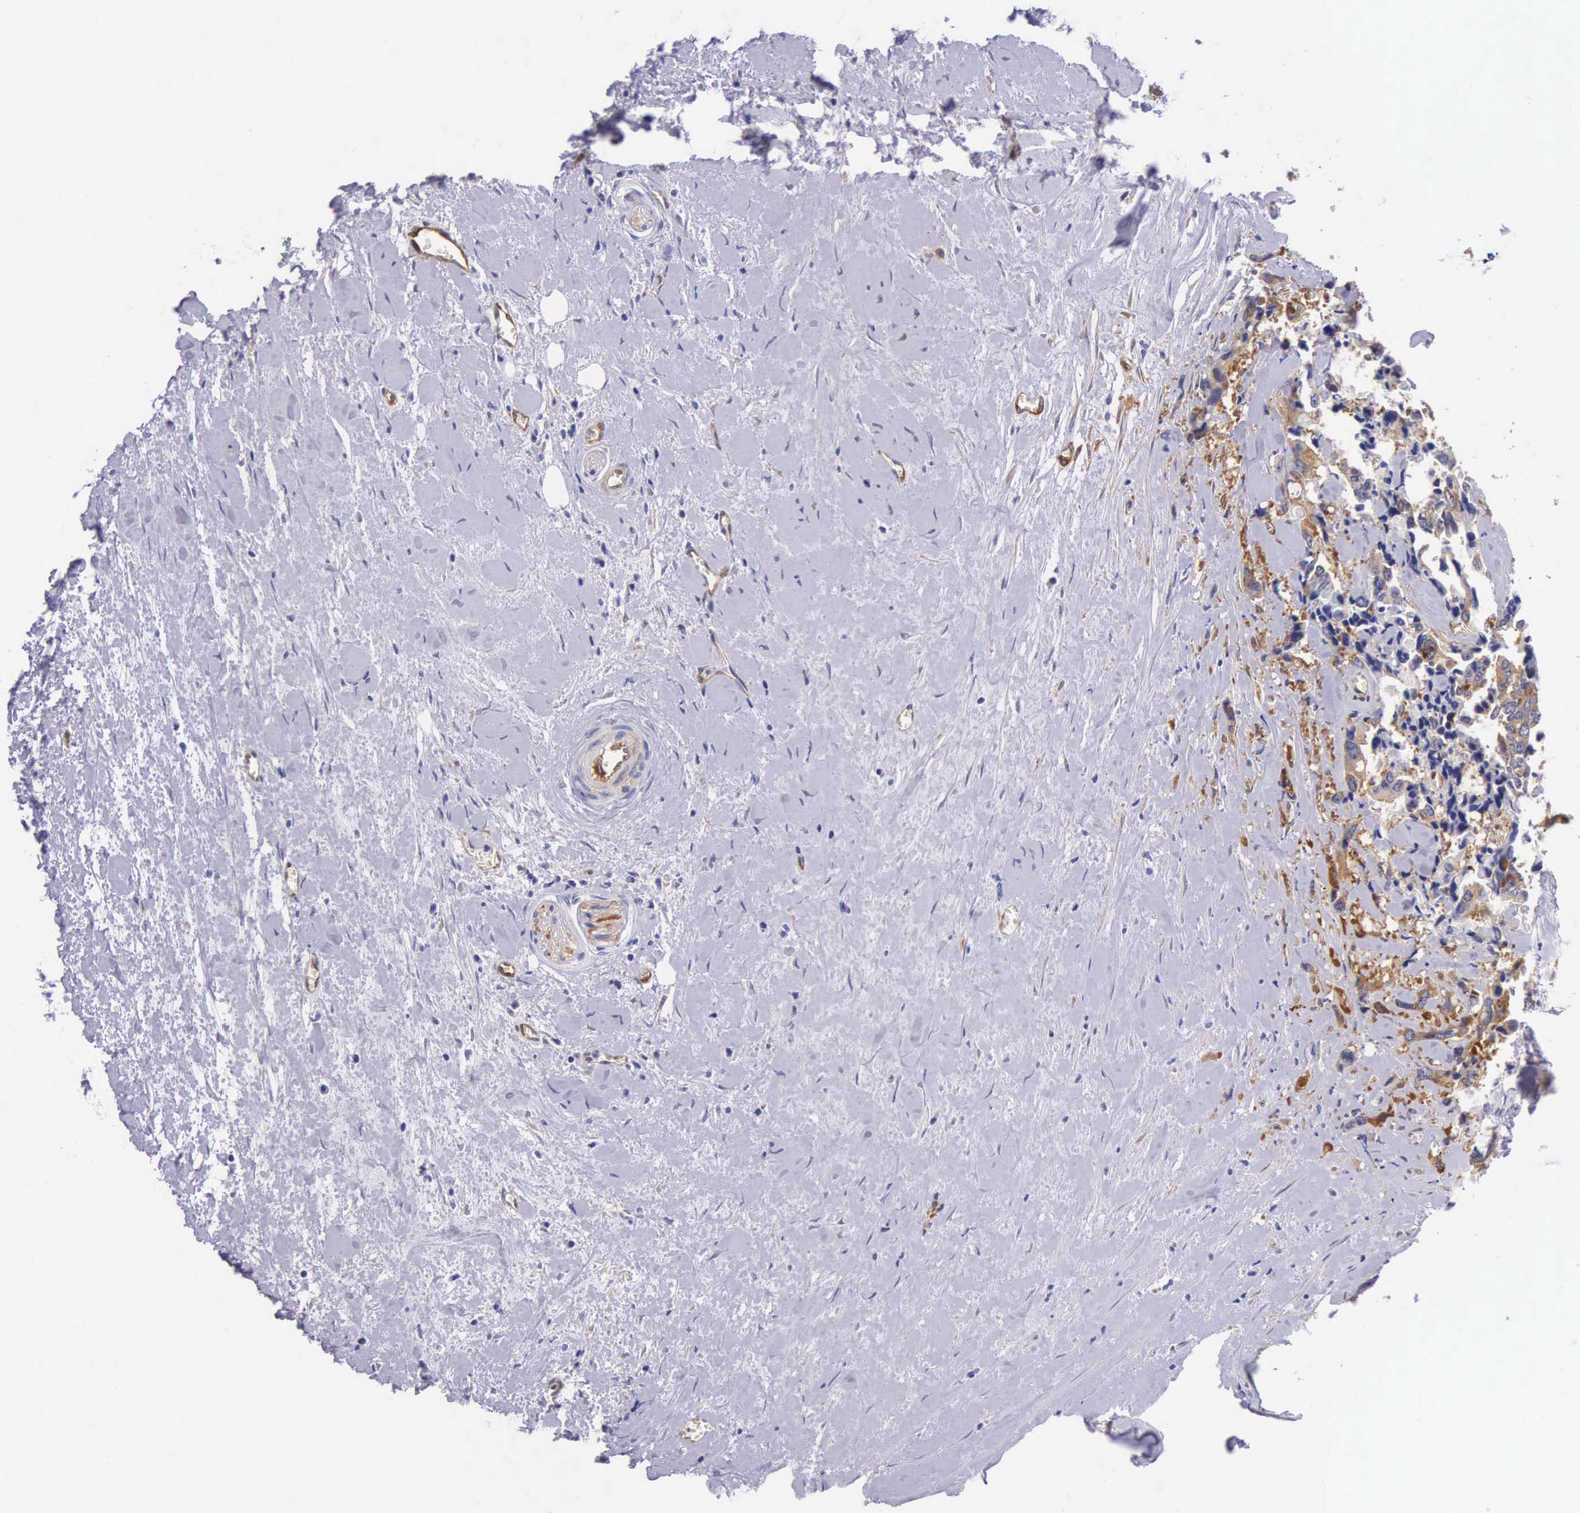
{"staining": {"intensity": "moderate", "quantity": "25%-75%", "location": "cytoplasmic/membranous"}, "tissue": "colorectal cancer", "cell_type": "Tumor cells", "image_type": "cancer", "snomed": [{"axis": "morphology", "description": "Adenocarcinoma, NOS"}, {"axis": "topography", "description": "Rectum"}], "caption": "IHC photomicrograph of colorectal adenocarcinoma stained for a protein (brown), which shows medium levels of moderate cytoplasmic/membranous expression in approximately 25%-75% of tumor cells.", "gene": "BCAR1", "patient": {"sex": "male", "age": 76}}